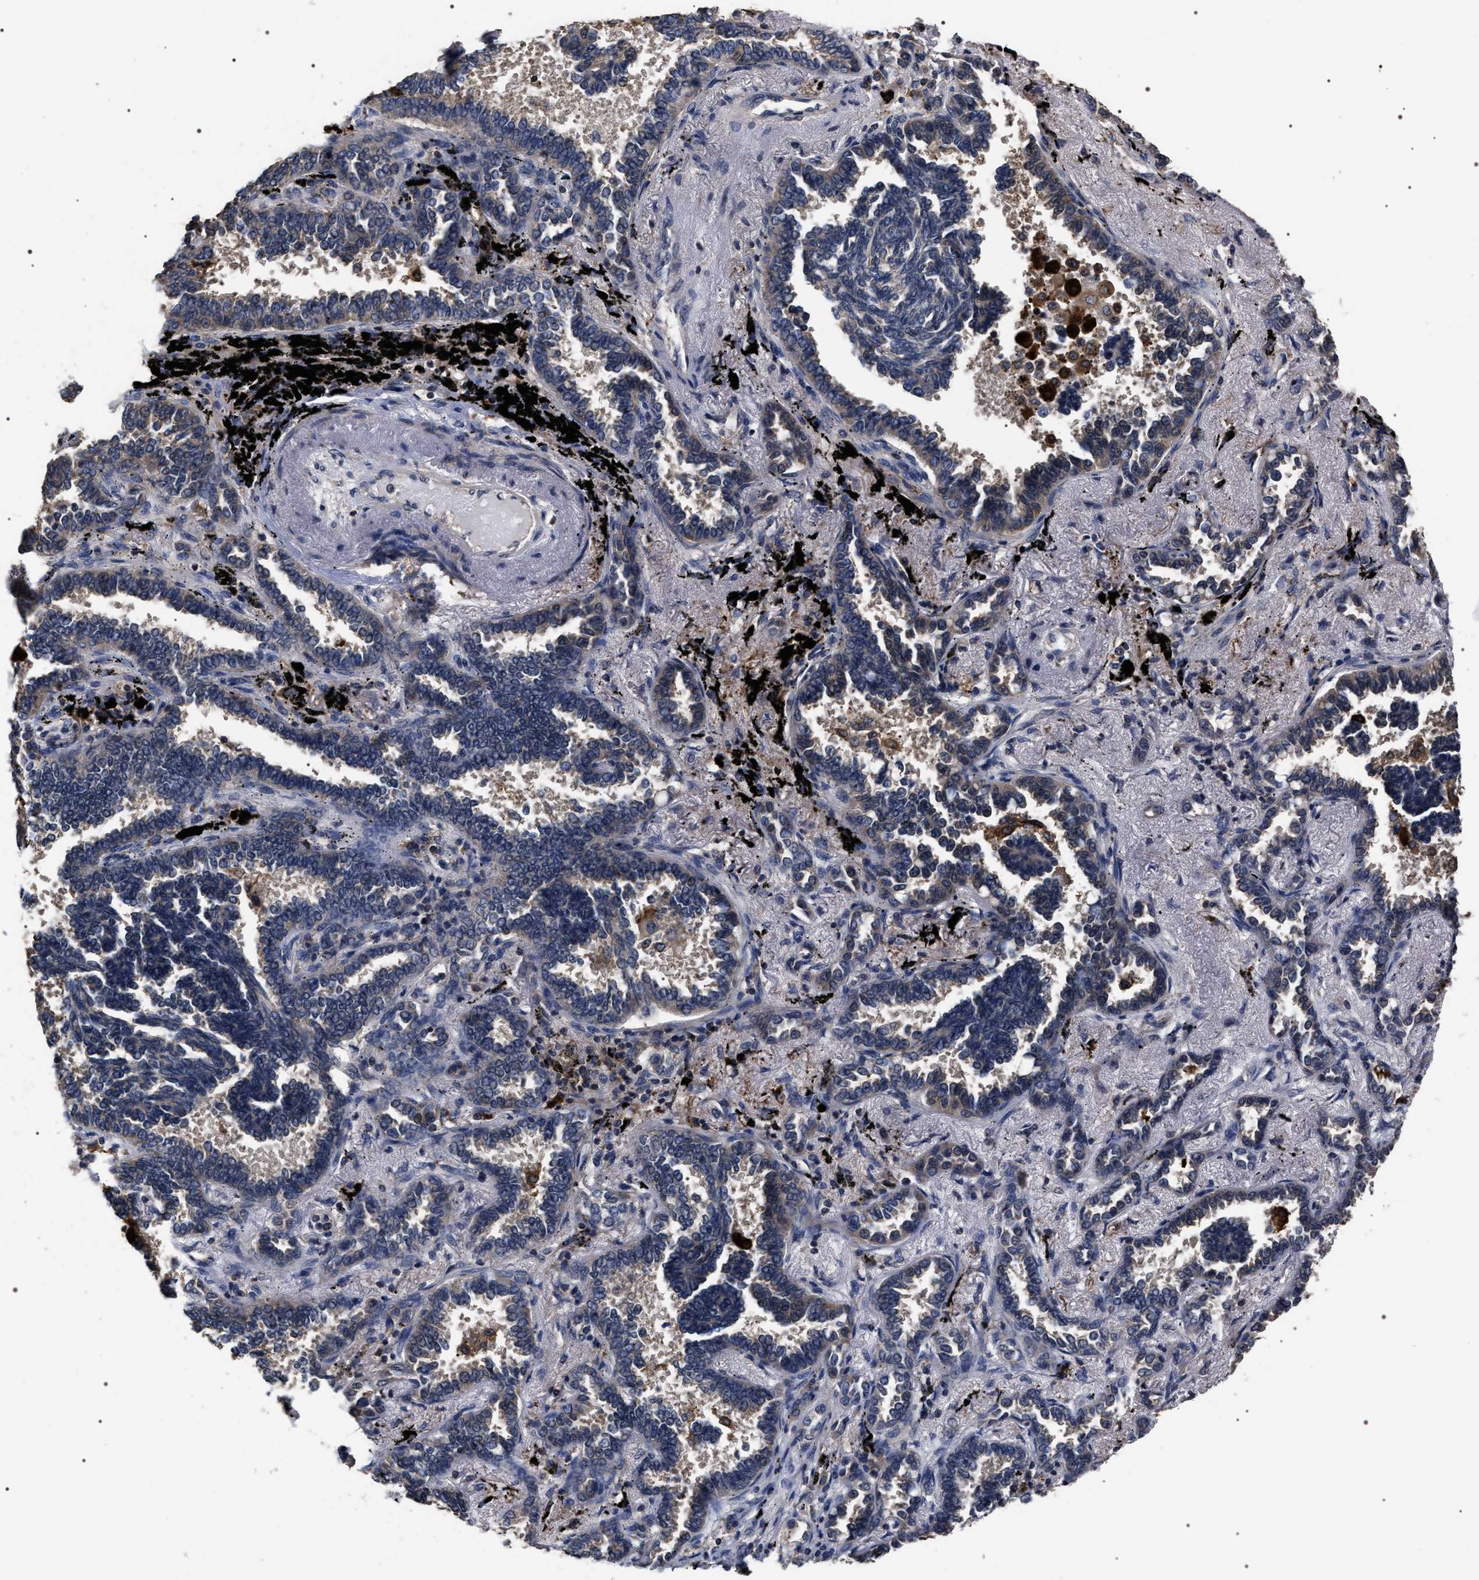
{"staining": {"intensity": "weak", "quantity": "<25%", "location": "cytoplasmic/membranous"}, "tissue": "lung cancer", "cell_type": "Tumor cells", "image_type": "cancer", "snomed": [{"axis": "morphology", "description": "Adenocarcinoma, NOS"}, {"axis": "topography", "description": "Lung"}], "caption": "Adenocarcinoma (lung) was stained to show a protein in brown. There is no significant positivity in tumor cells.", "gene": "UPF3A", "patient": {"sex": "male", "age": 59}}